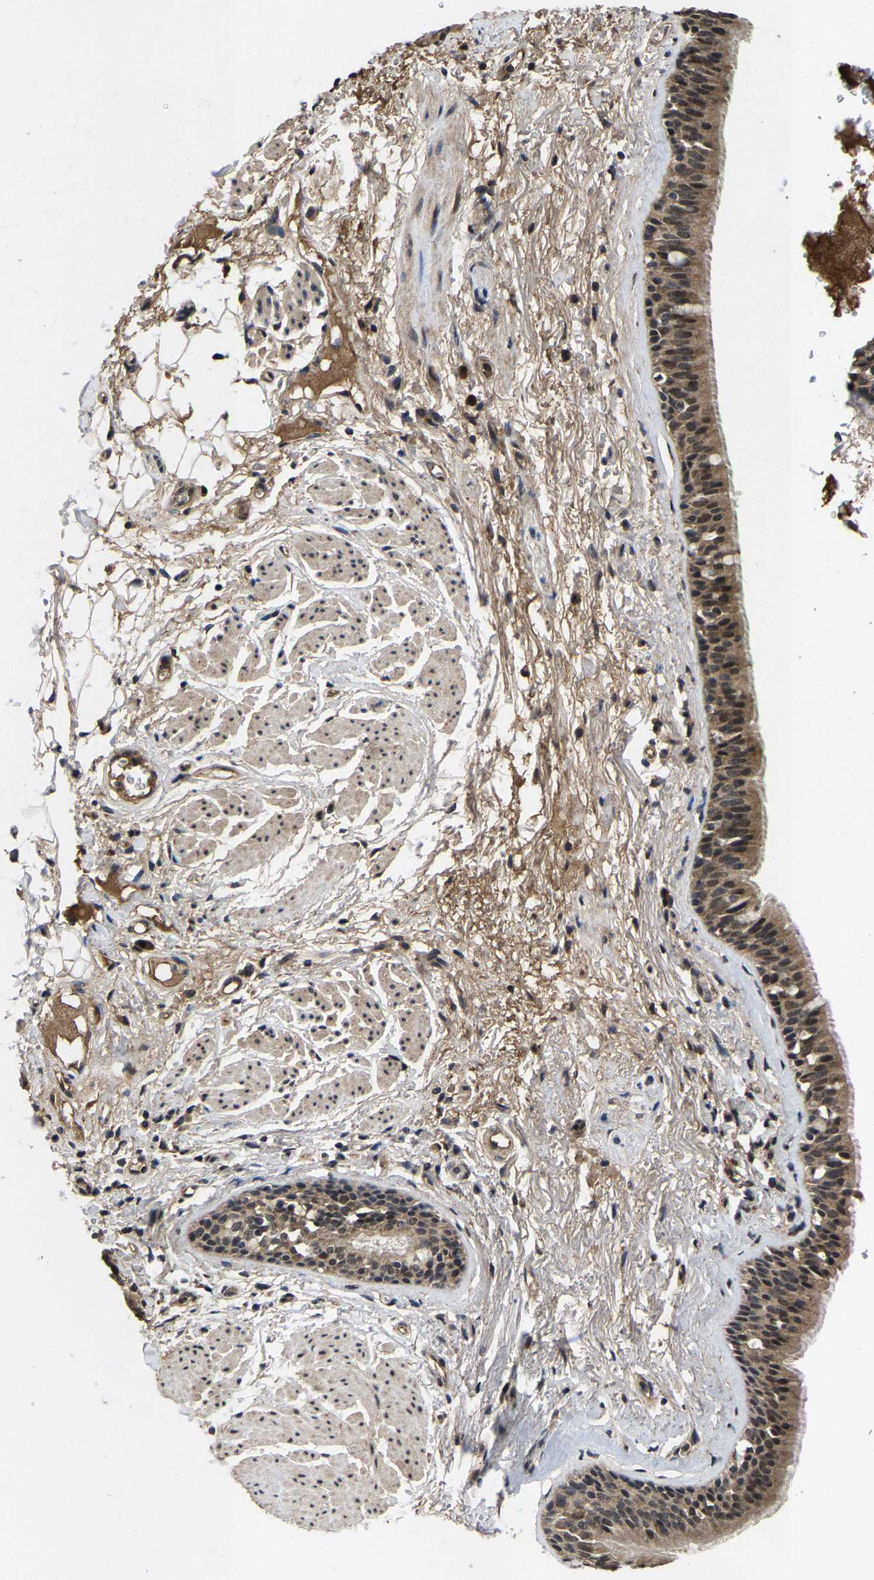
{"staining": {"intensity": "moderate", "quantity": ">75%", "location": "cytoplasmic/membranous,nuclear"}, "tissue": "bronchus", "cell_type": "Respiratory epithelial cells", "image_type": "normal", "snomed": [{"axis": "morphology", "description": "Normal tissue, NOS"}, {"axis": "topography", "description": "Cartilage tissue"}], "caption": "Protein staining of unremarkable bronchus demonstrates moderate cytoplasmic/membranous,nuclear positivity in about >75% of respiratory epithelial cells.", "gene": "HUWE1", "patient": {"sex": "female", "age": 63}}